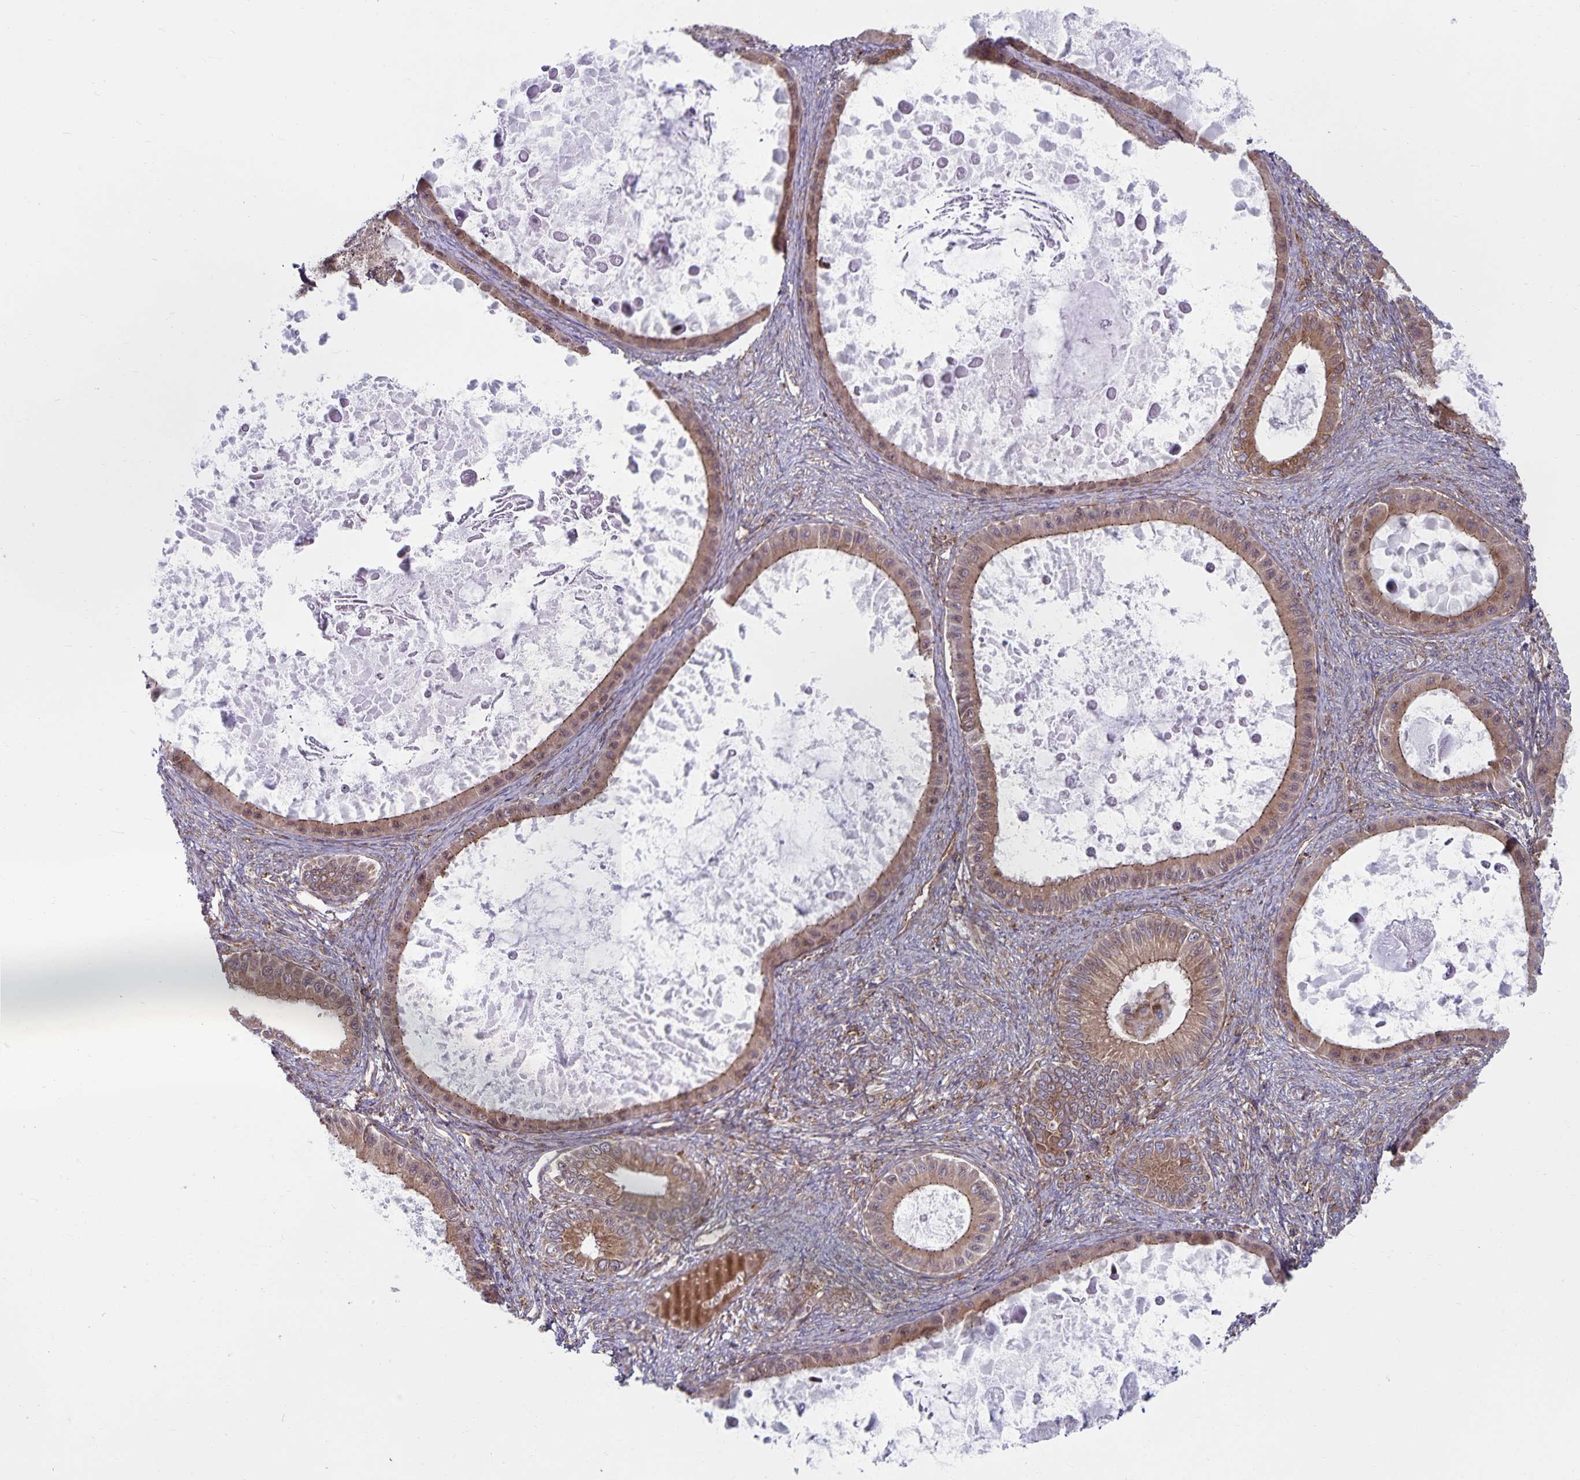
{"staining": {"intensity": "moderate", "quantity": ">75%", "location": "cytoplasmic/membranous"}, "tissue": "ovarian cancer", "cell_type": "Tumor cells", "image_type": "cancer", "snomed": [{"axis": "morphology", "description": "Cystadenocarcinoma, mucinous, NOS"}, {"axis": "topography", "description": "Ovary"}], "caption": "A brown stain labels moderate cytoplasmic/membranous positivity of a protein in ovarian mucinous cystadenocarcinoma tumor cells.", "gene": "SEC62", "patient": {"sex": "female", "age": 64}}